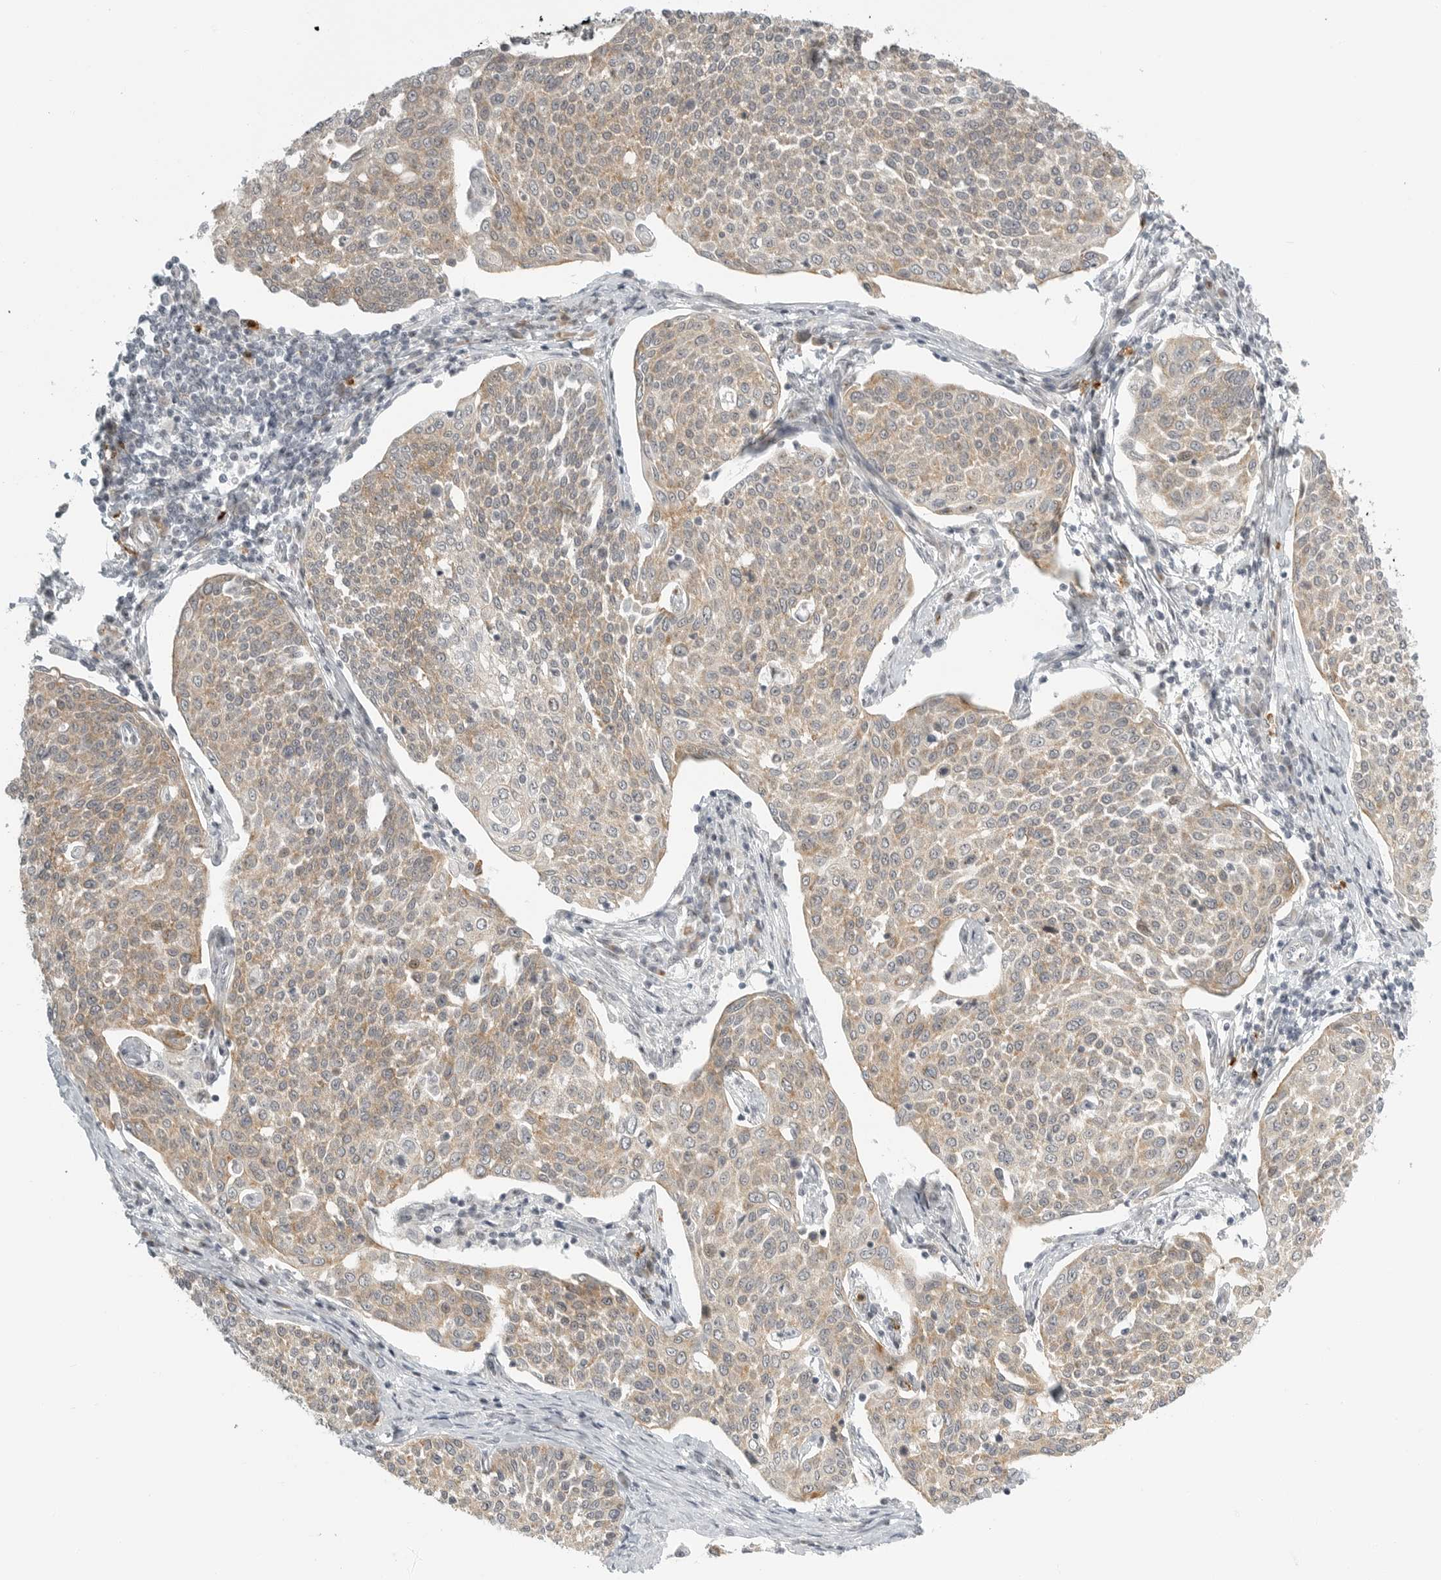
{"staining": {"intensity": "moderate", "quantity": "25%-75%", "location": "cytoplasmic/membranous"}, "tissue": "cervical cancer", "cell_type": "Tumor cells", "image_type": "cancer", "snomed": [{"axis": "morphology", "description": "Squamous cell carcinoma, NOS"}, {"axis": "topography", "description": "Cervix"}], "caption": "The image shows a brown stain indicating the presence of a protein in the cytoplasmic/membranous of tumor cells in cervical cancer (squamous cell carcinoma).", "gene": "DSCC1", "patient": {"sex": "female", "age": 34}}